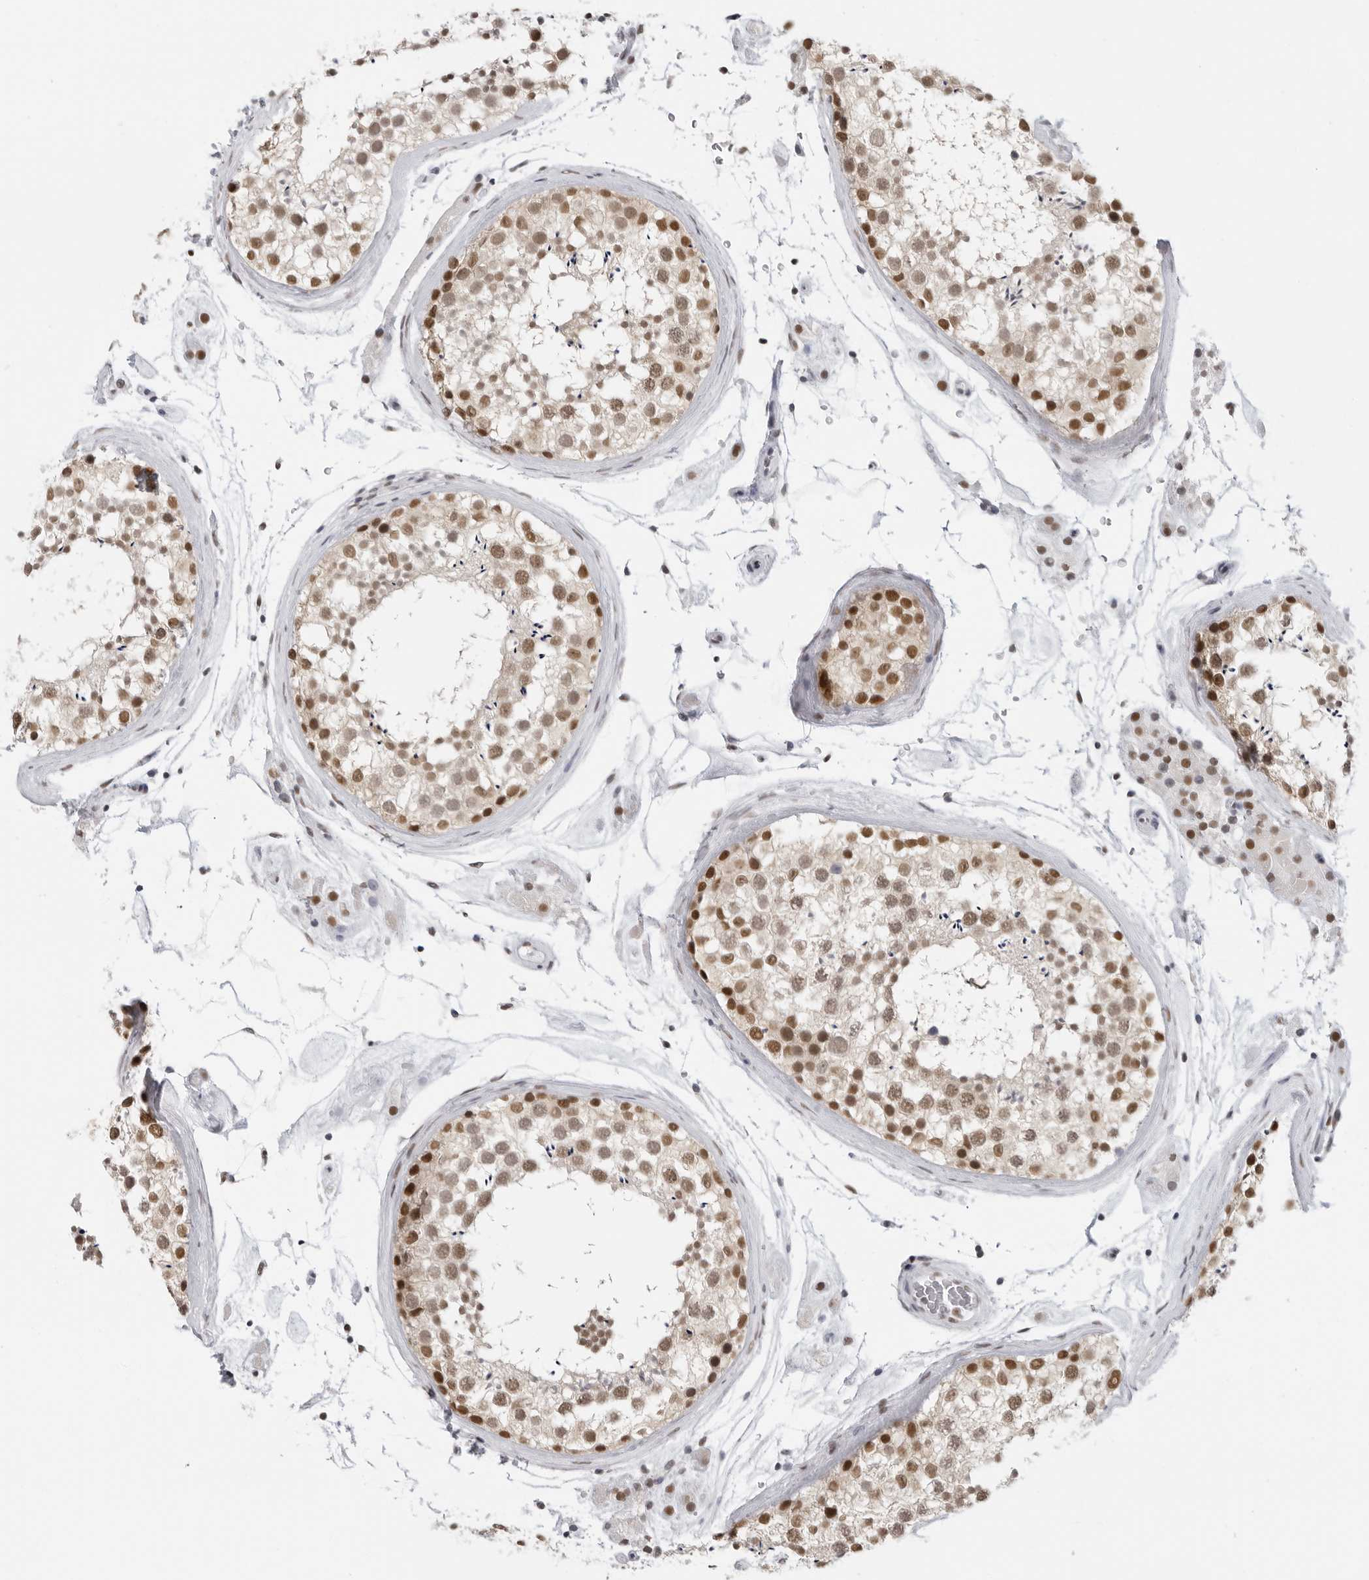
{"staining": {"intensity": "moderate", "quantity": ">75%", "location": "nuclear"}, "tissue": "testis", "cell_type": "Cells in seminiferous ducts", "image_type": "normal", "snomed": [{"axis": "morphology", "description": "Normal tissue, NOS"}, {"axis": "topography", "description": "Testis"}], "caption": "A histopathology image of human testis stained for a protein demonstrates moderate nuclear brown staining in cells in seminiferous ducts. The protein of interest is stained brown, and the nuclei are stained in blue (DAB IHC with brightfield microscopy, high magnification).", "gene": "RPA2", "patient": {"sex": "male", "age": 46}}